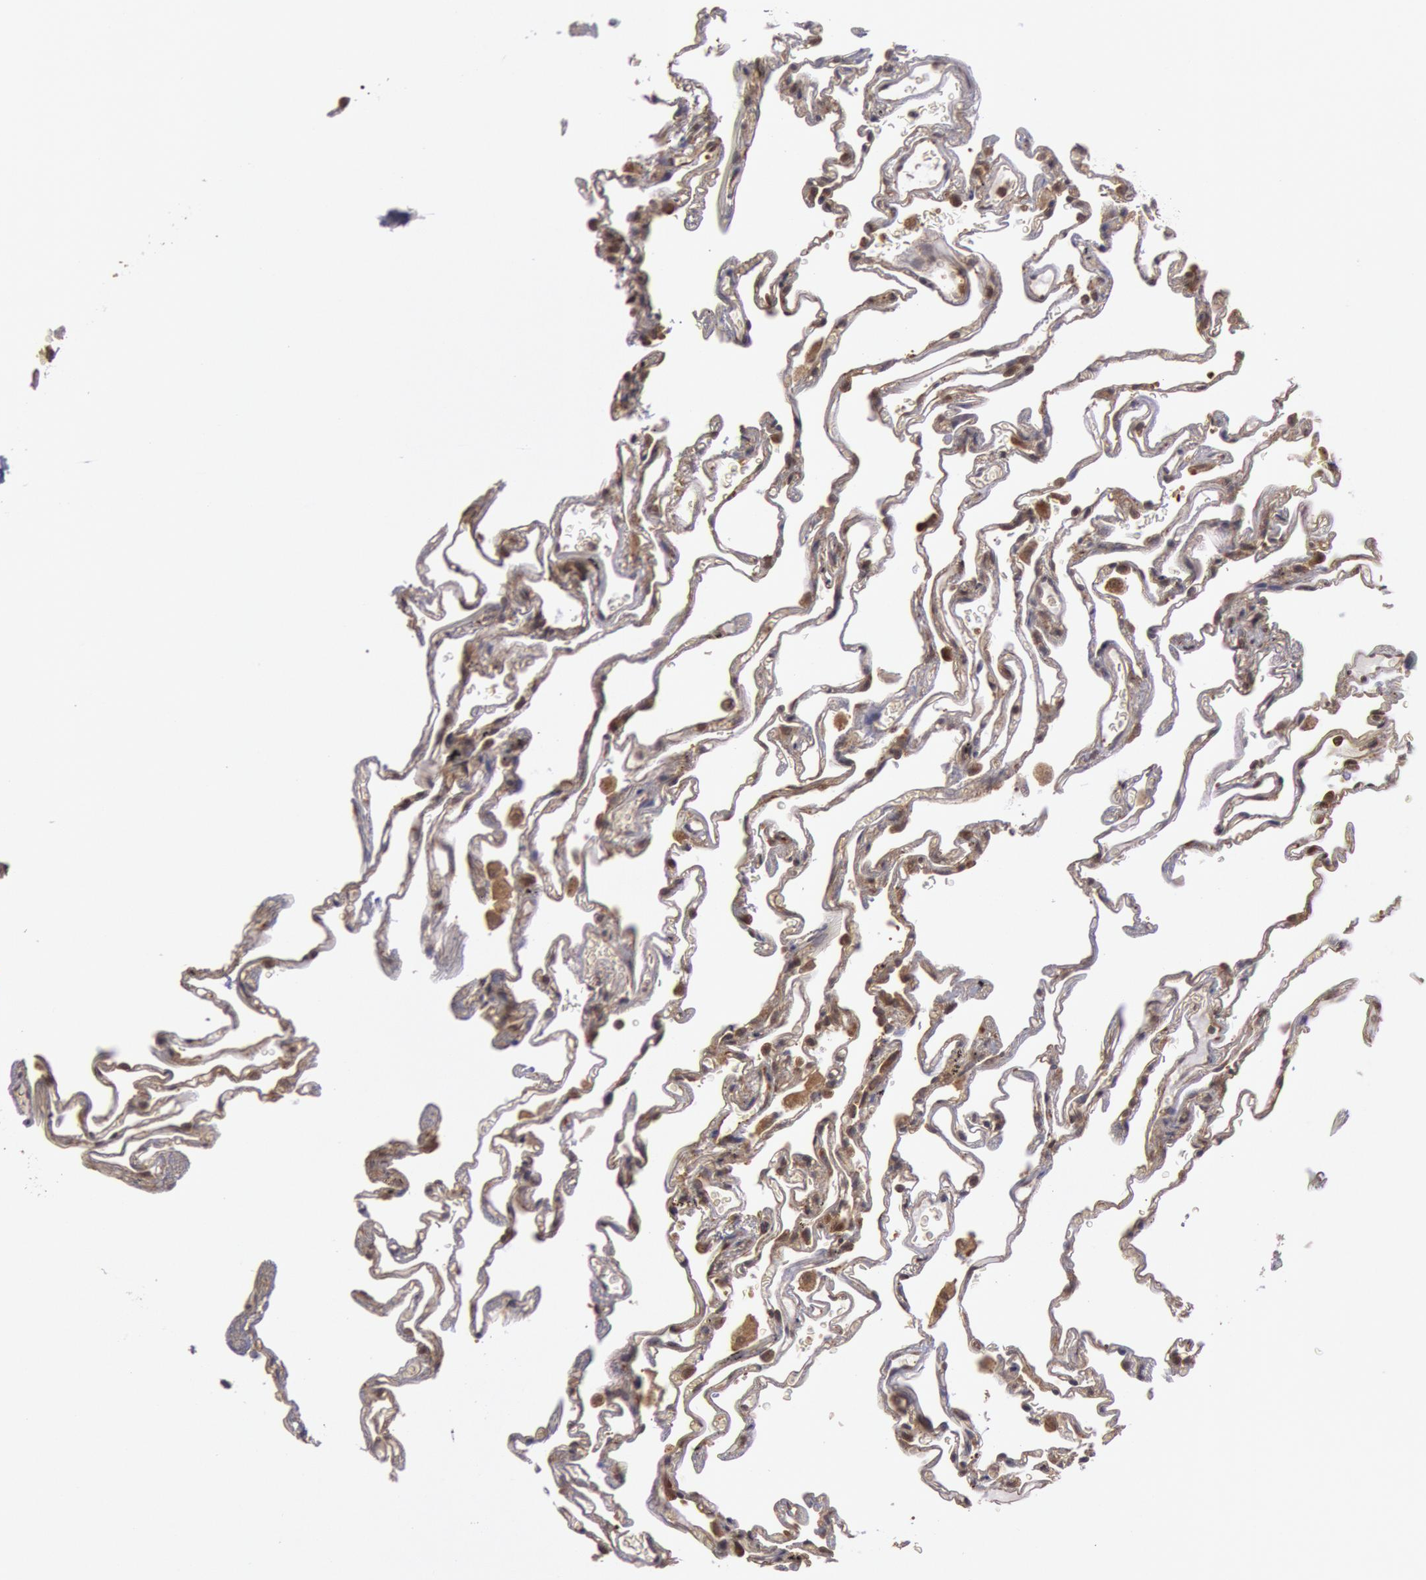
{"staining": {"intensity": "moderate", "quantity": "25%-75%", "location": "cytoplasmic/membranous"}, "tissue": "lung", "cell_type": "Alveolar cells", "image_type": "normal", "snomed": [{"axis": "morphology", "description": "Normal tissue, NOS"}, {"axis": "morphology", "description": "Inflammation, NOS"}, {"axis": "topography", "description": "Lung"}], "caption": "This image shows normal lung stained with immunohistochemistry (IHC) to label a protein in brown. The cytoplasmic/membranous of alveolar cells show moderate positivity for the protein. Nuclei are counter-stained blue.", "gene": "USP14", "patient": {"sex": "male", "age": 69}}